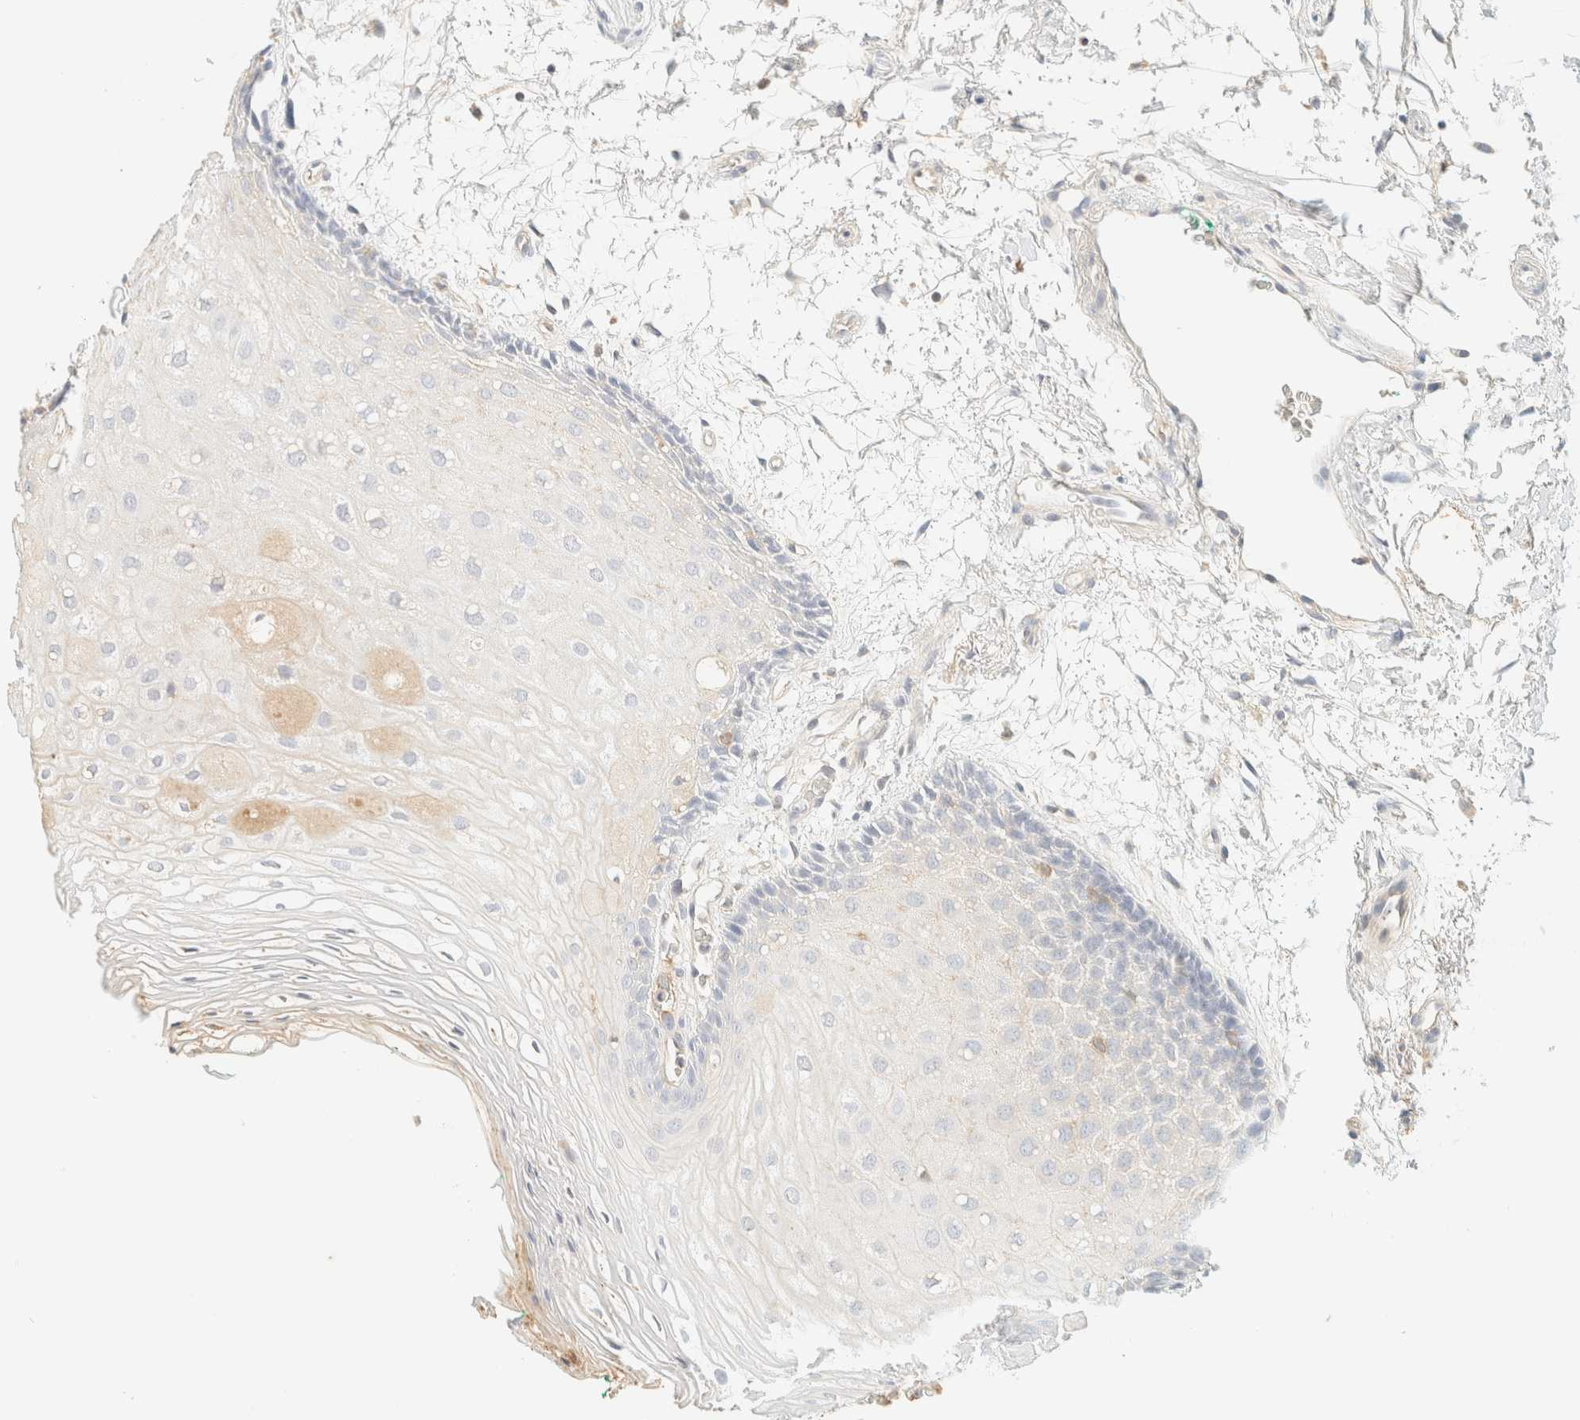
{"staining": {"intensity": "negative", "quantity": "none", "location": "none"}, "tissue": "oral mucosa", "cell_type": "Squamous epithelial cells", "image_type": "normal", "snomed": [{"axis": "morphology", "description": "Normal tissue, NOS"}, {"axis": "topography", "description": "Skeletal muscle"}, {"axis": "topography", "description": "Oral tissue"}, {"axis": "topography", "description": "Peripheral nerve tissue"}], "caption": "Immunohistochemistry (IHC) of benign human oral mucosa demonstrates no staining in squamous epithelial cells. (DAB (3,3'-diaminobenzidine) immunohistochemistry (IHC) with hematoxylin counter stain).", "gene": "FHOD1", "patient": {"sex": "female", "age": 84}}